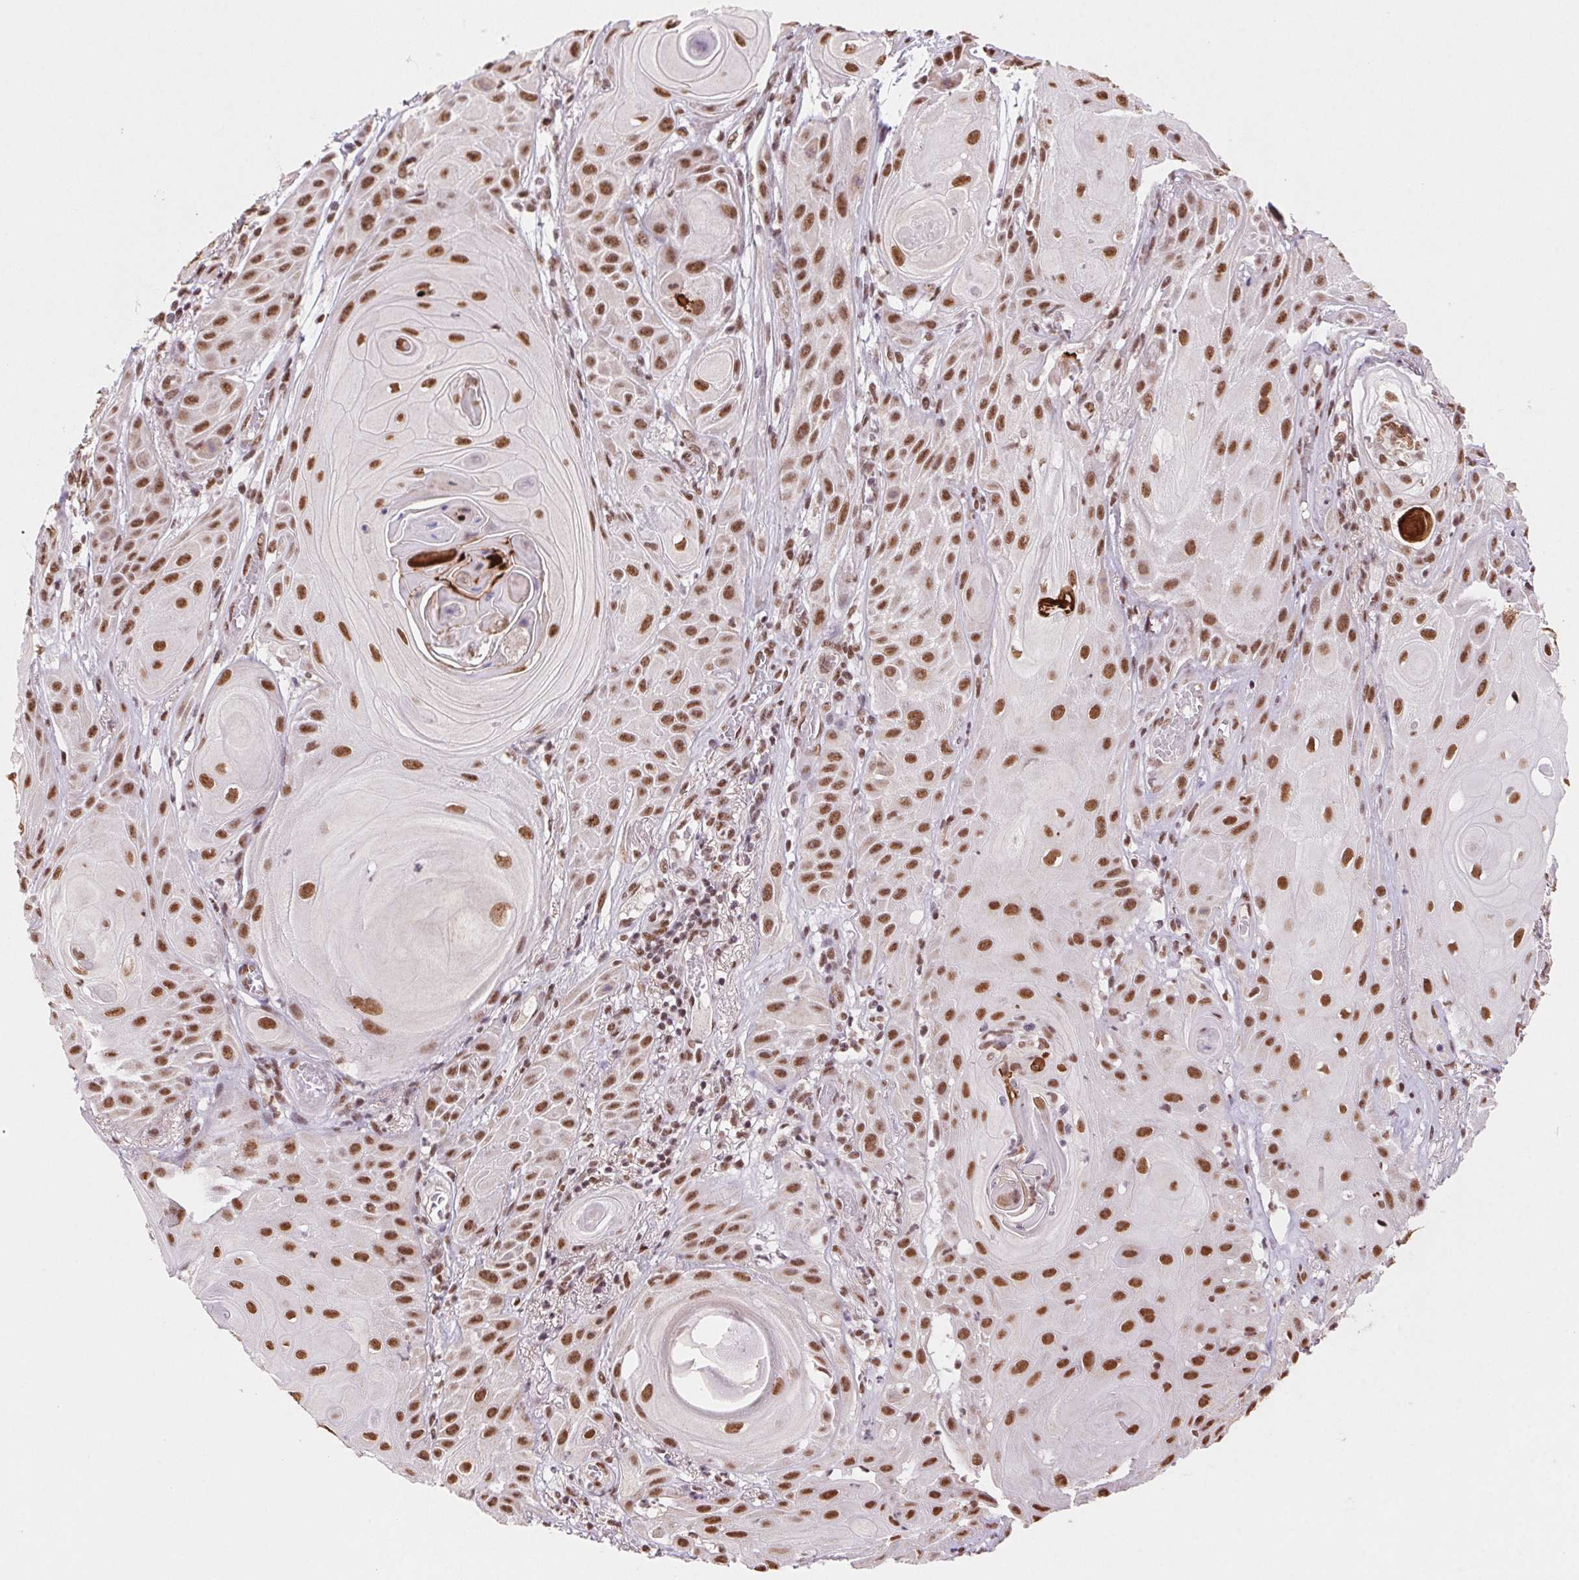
{"staining": {"intensity": "strong", "quantity": ">75%", "location": "nuclear"}, "tissue": "skin cancer", "cell_type": "Tumor cells", "image_type": "cancer", "snomed": [{"axis": "morphology", "description": "Squamous cell carcinoma, NOS"}, {"axis": "topography", "description": "Skin"}], "caption": "Skin cancer stained with DAB (3,3'-diaminobenzidine) IHC demonstrates high levels of strong nuclear expression in approximately >75% of tumor cells. Using DAB (3,3'-diaminobenzidine) (brown) and hematoxylin (blue) stains, captured at high magnification using brightfield microscopy.", "gene": "SNRPG", "patient": {"sex": "male", "age": 62}}